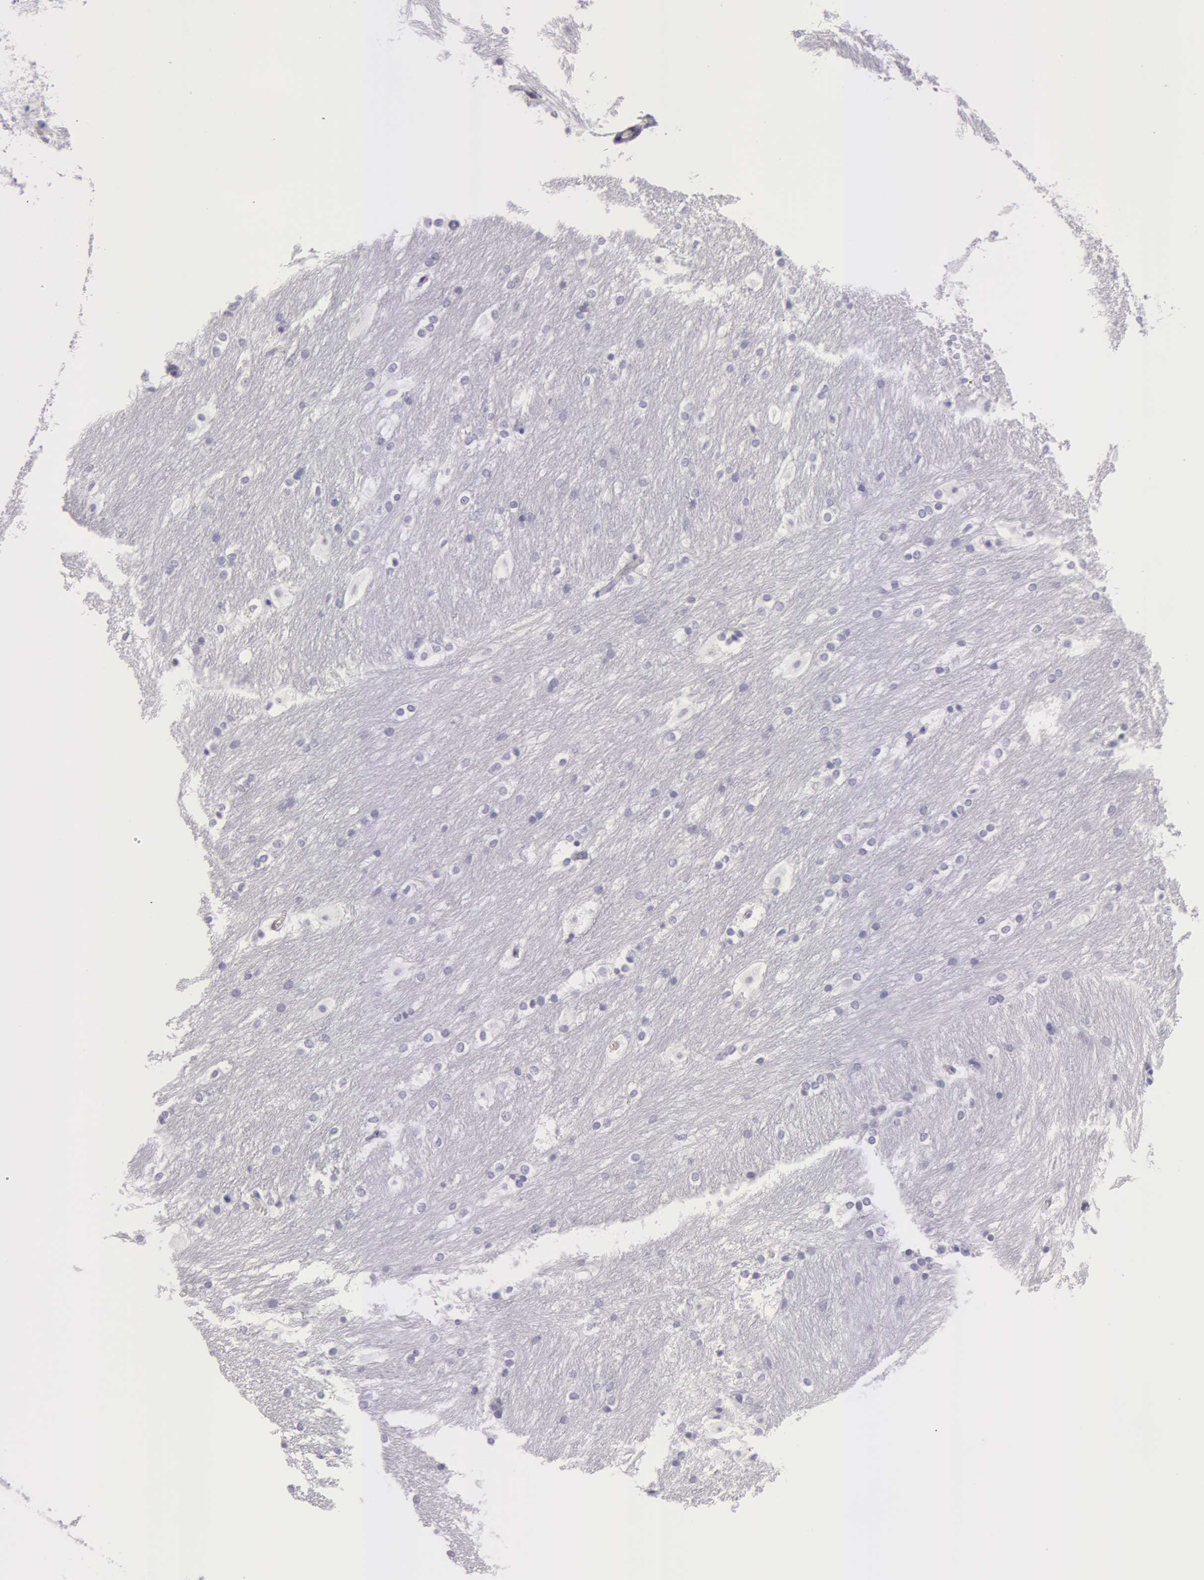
{"staining": {"intensity": "negative", "quantity": "none", "location": "none"}, "tissue": "caudate", "cell_type": "Glial cells", "image_type": "normal", "snomed": [{"axis": "morphology", "description": "Normal tissue, NOS"}, {"axis": "topography", "description": "Lateral ventricle wall"}], "caption": "A high-resolution histopathology image shows immunohistochemistry staining of normal caudate, which demonstrates no significant expression in glial cells.", "gene": "AMACR", "patient": {"sex": "female", "age": 19}}